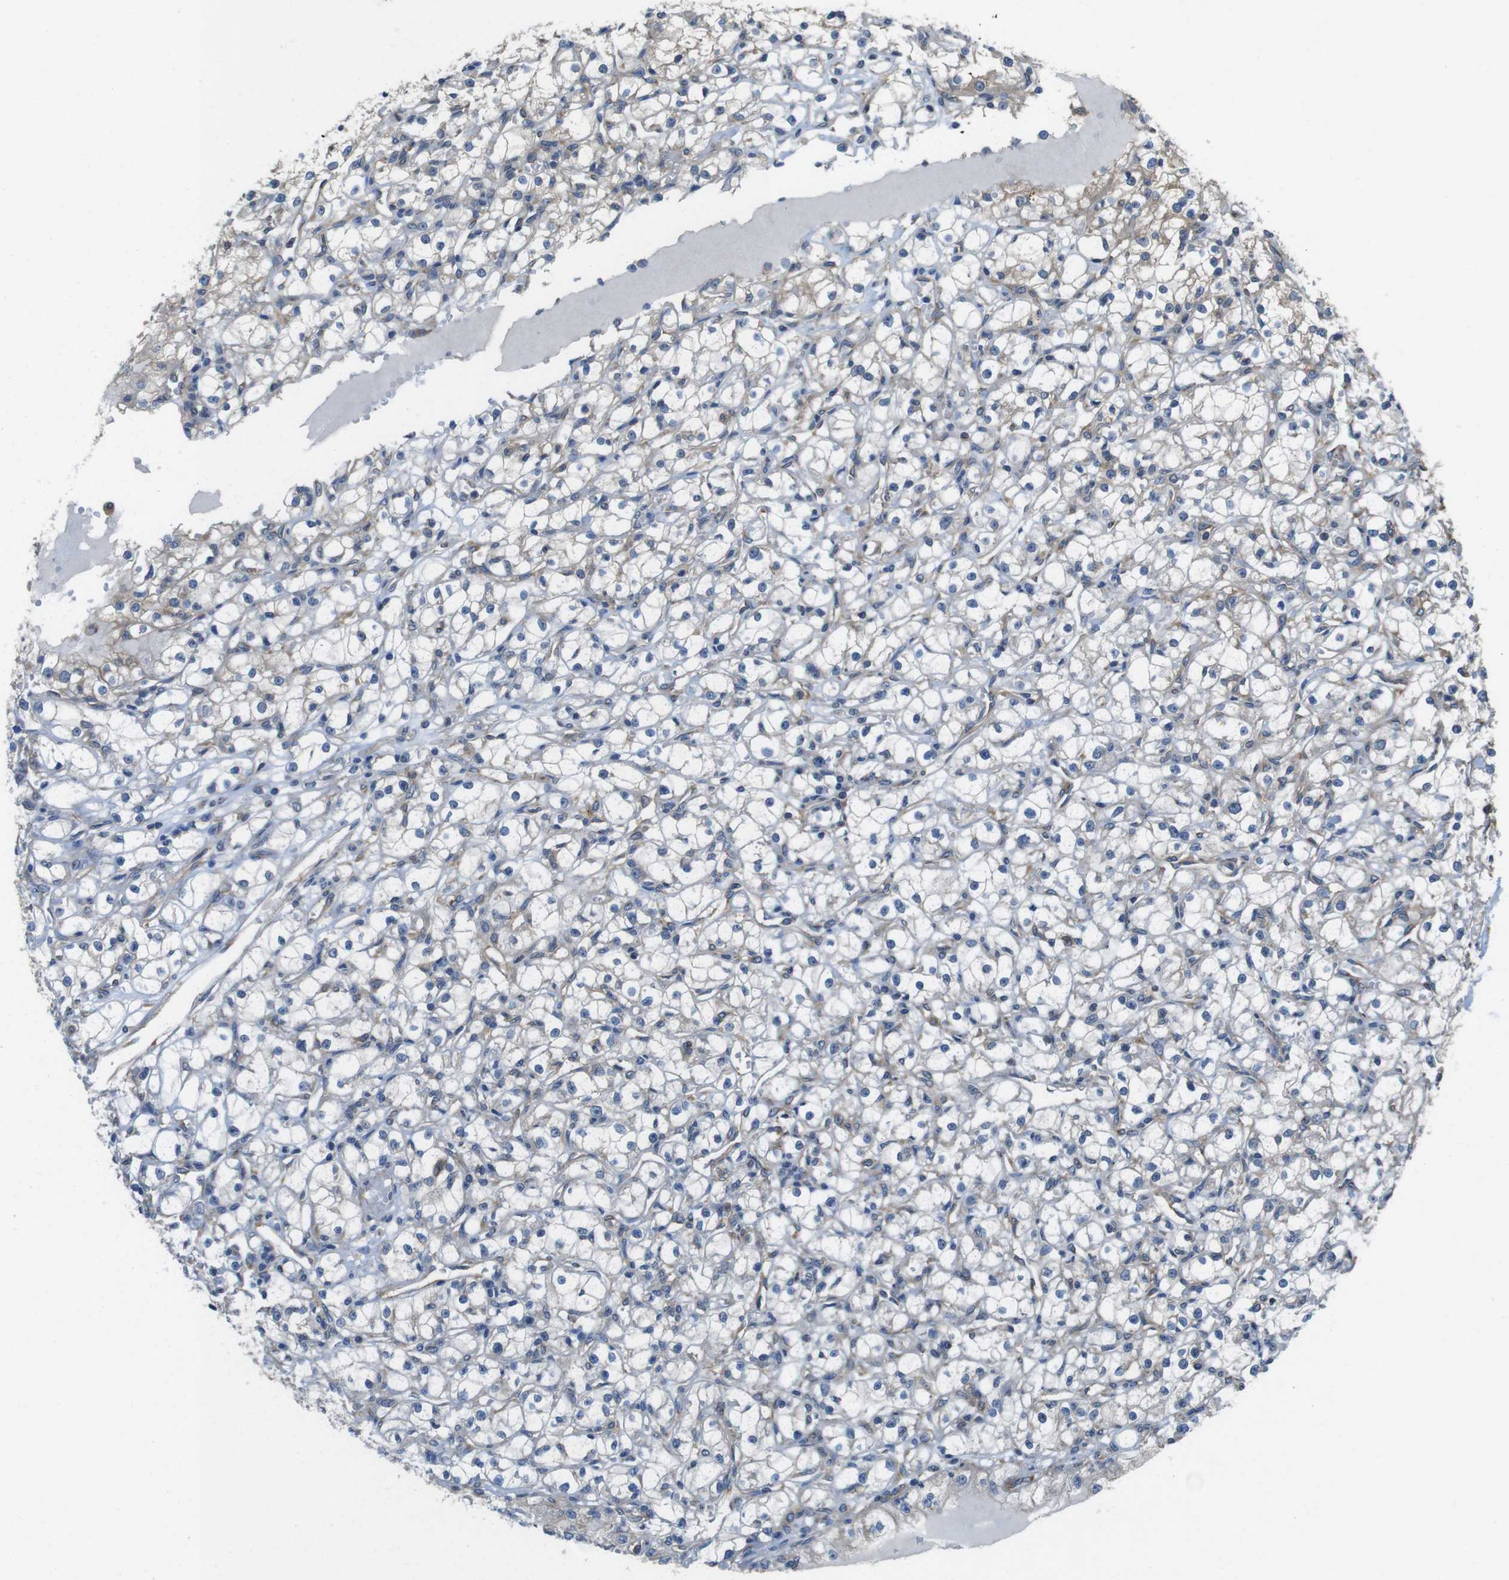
{"staining": {"intensity": "weak", "quantity": "<25%", "location": "cytoplasmic/membranous"}, "tissue": "renal cancer", "cell_type": "Tumor cells", "image_type": "cancer", "snomed": [{"axis": "morphology", "description": "Adenocarcinoma, NOS"}, {"axis": "topography", "description": "Kidney"}], "caption": "The image demonstrates no significant expression in tumor cells of renal cancer (adenocarcinoma). Nuclei are stained in blue.", "gene": "DCTN1", "patient": {"sex": "male", "age": 56}}